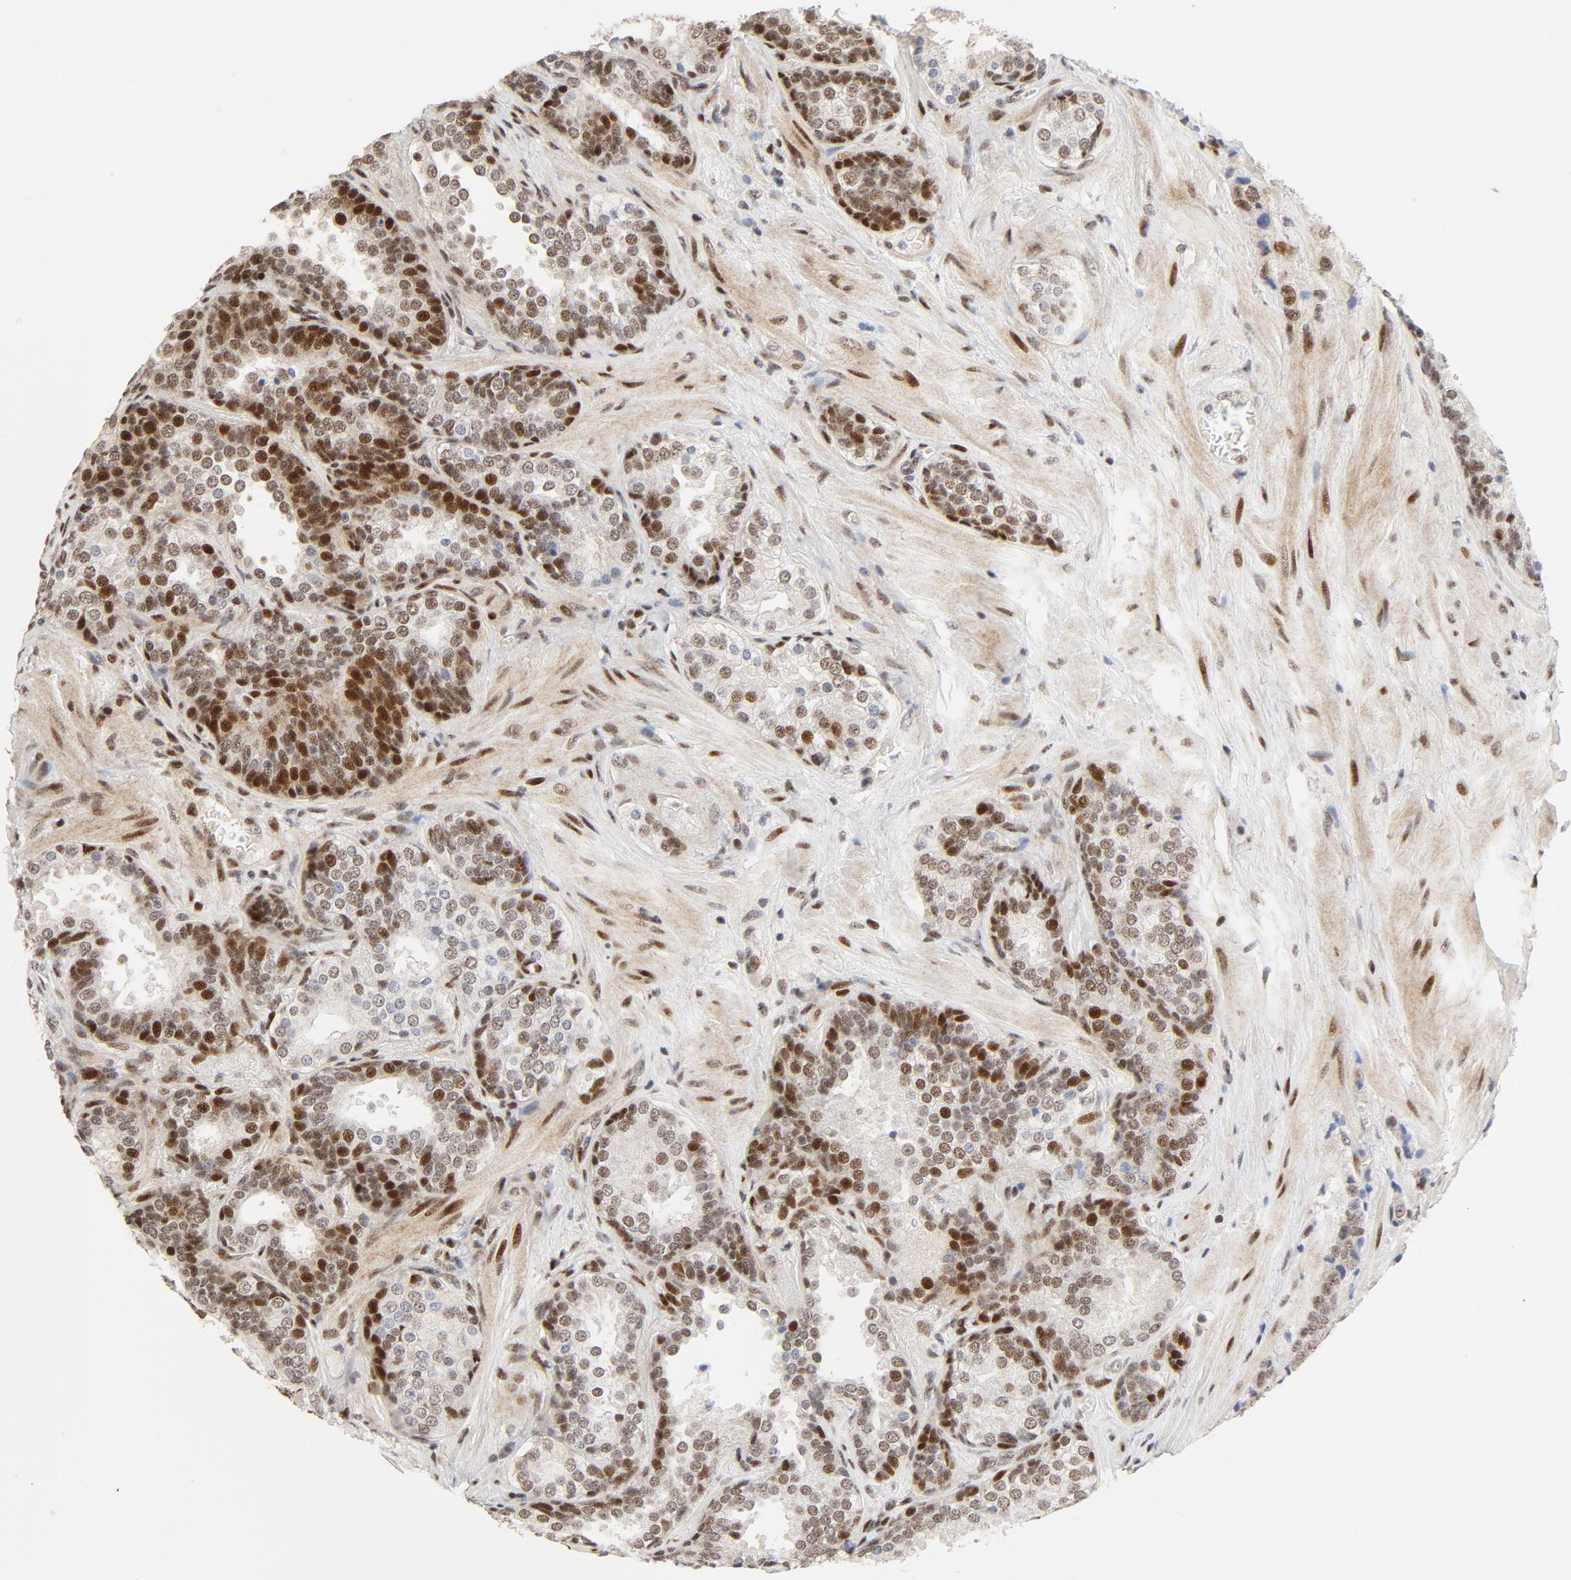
{"staining": {"intensity": "moderate", "quantity": ">75%", "location": "nuclear"}, "tissue": "prostate cancer", "cell_type": "Tumor cells", "image_type": "cancer", "snomed": [{"axis": "morphology", "description": "Adenocarcinoma, High grade"}, {"axis": "topography", "description": "Prostate"}], "caption": "IHC of human prostate cancer demonstrates medium levels of moderate nuclear expression in about >75% of tumor cells.", "gene": "GTF2I", "patient": {"sex": "male", "age": 70}}